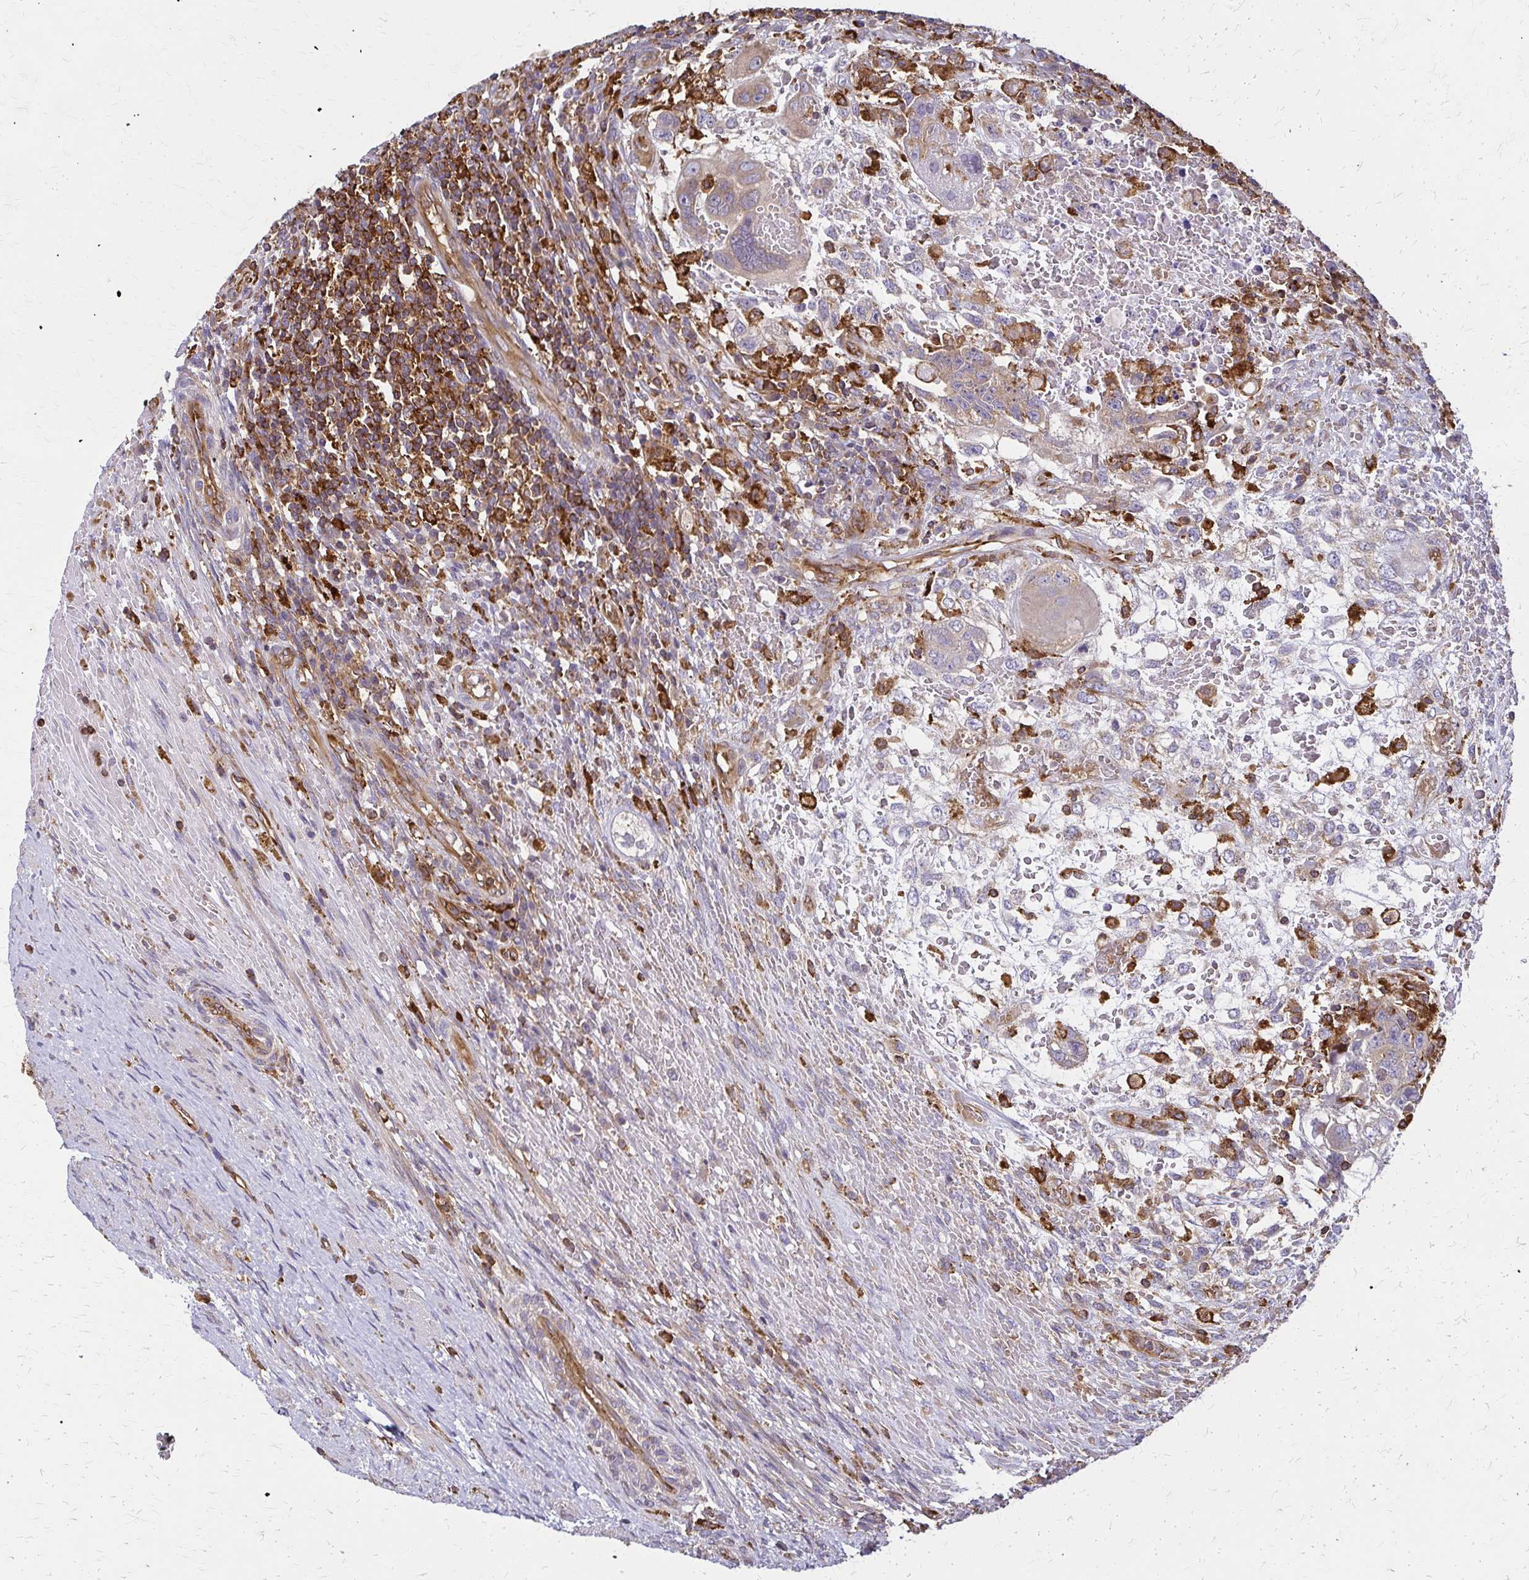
{"staining": {"intensity": "weak", "quantity": "25%-75%", "location": "cytoplasmic/membranous"}, "tissue": "testis cancer", "cell_type": "Tumor cells", "image_type": "cancer", "snomed": [{"axis": "morphology", "description": "Carcinoma, Embryonal, NOS"}, {"axis": "topography", "description": "Testis"}], "caption": "A brown stain highlights weak cytoplasmic/membranous staining of a protein in testis embryonal carcinoma tumor cells. The staining is performed using DAB (3,3'-diaminobenzidine) brown chromogen to label protein expression. The nuclei are counter-stained blue using hematoxylin.", "gene": "WASF2", "patient": {"sex": "male", "age": 26}}